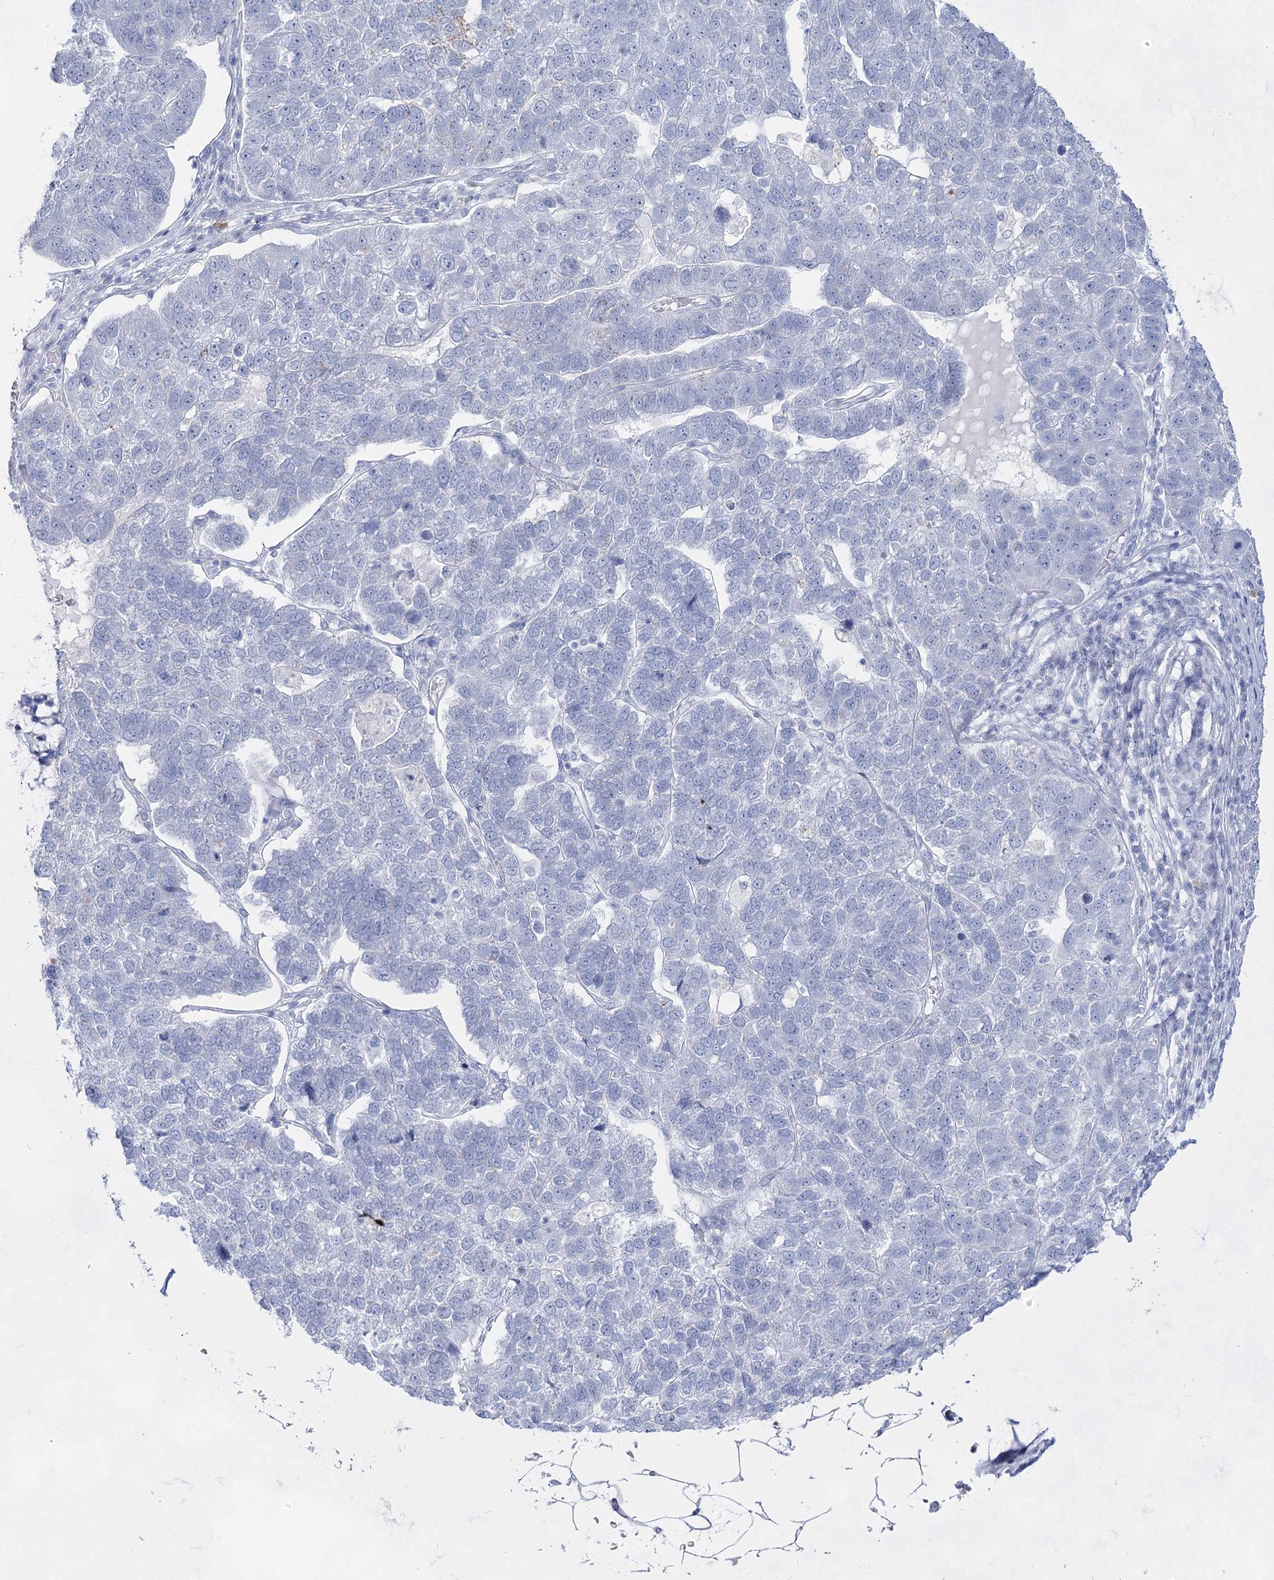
{"staining": {"intensity": "negative", "quantity": "none", "location": "none"}, "tissue": "pancreatic cancer", "cell_type": "Tumor cells", "image_type": "cancer", "snomed": [{"axis": "morphology", "description": "Adenocarcinoma, NOS"}, {"axis": "topography", "description": "Pancreas"}], "caption": "The image shows no significant expression in tumor cells of adenocarcinoma (pancreatic). The staining was performed using DAB to visualize the protein expression in brown, while the nuclei were stained in blue with hematoxylin (Magnification: 20x).", "gene": "ACRV1", "patient": {"sex": "female", "age": 61}}